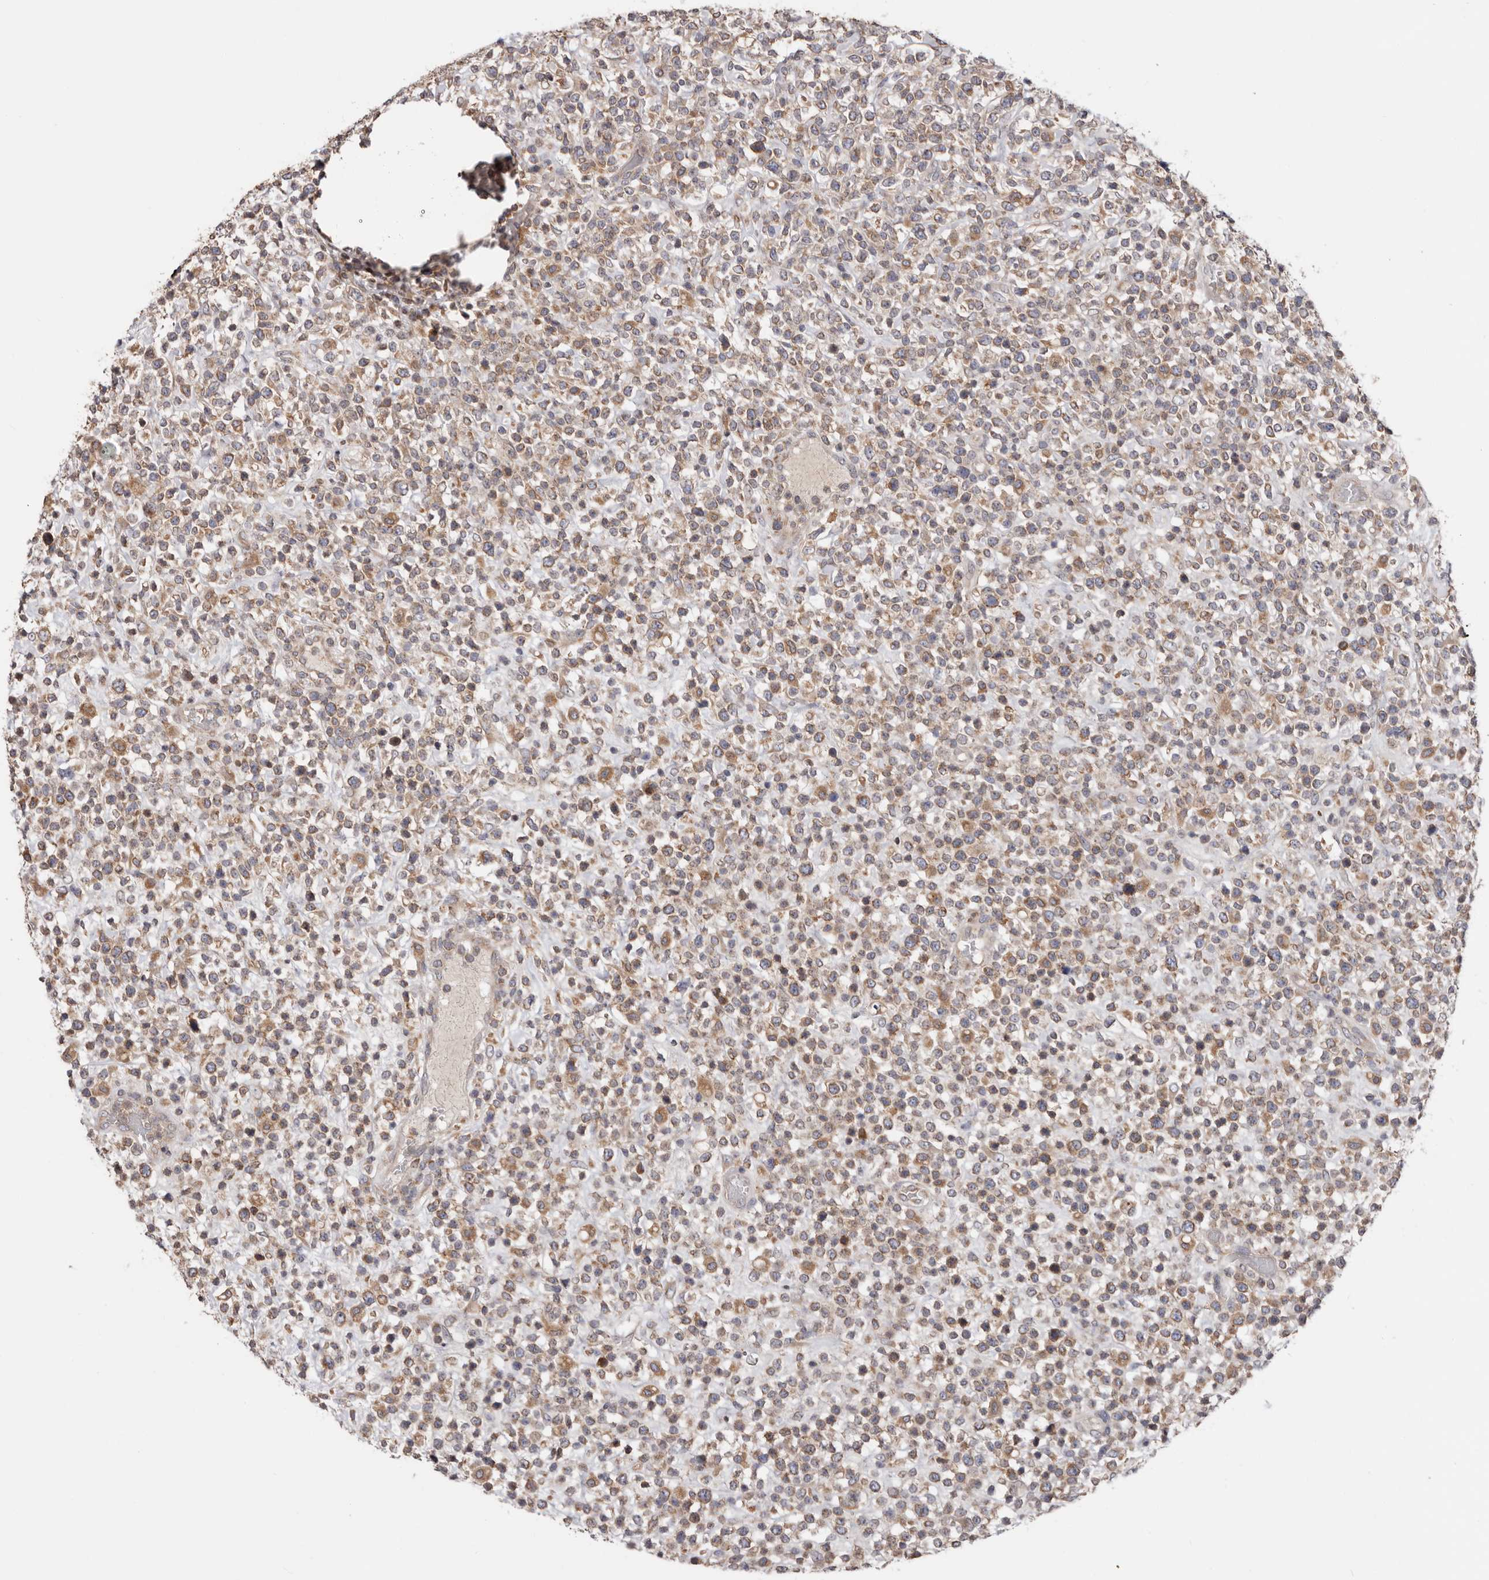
{"staining": {"intensity": "weak", "quantity": ">75%", "location": "cytoplasmic/membranous"}, "tissue": "lymphoma", "cell_type": "Tumor cells", "image_type": "cancer", "snomed": [{"axis": "morphology", "description": "Malignant lymphoma, non-Hodgkin's type, High grade"}, {"axis": "topography", "description": "Colon"}], "caption": "Immunohistochemistry (IHC) image of neoplastic tissue: lymphoma stained using IHC reveals low levels of weak protein expression localized specifically in the cytoplasmic/membranous of tumor cells, appearing as a cytoplasmic/membranous brown color.", "gene": "TMUB1", "patient": {"sex": "female", "age": 53}}